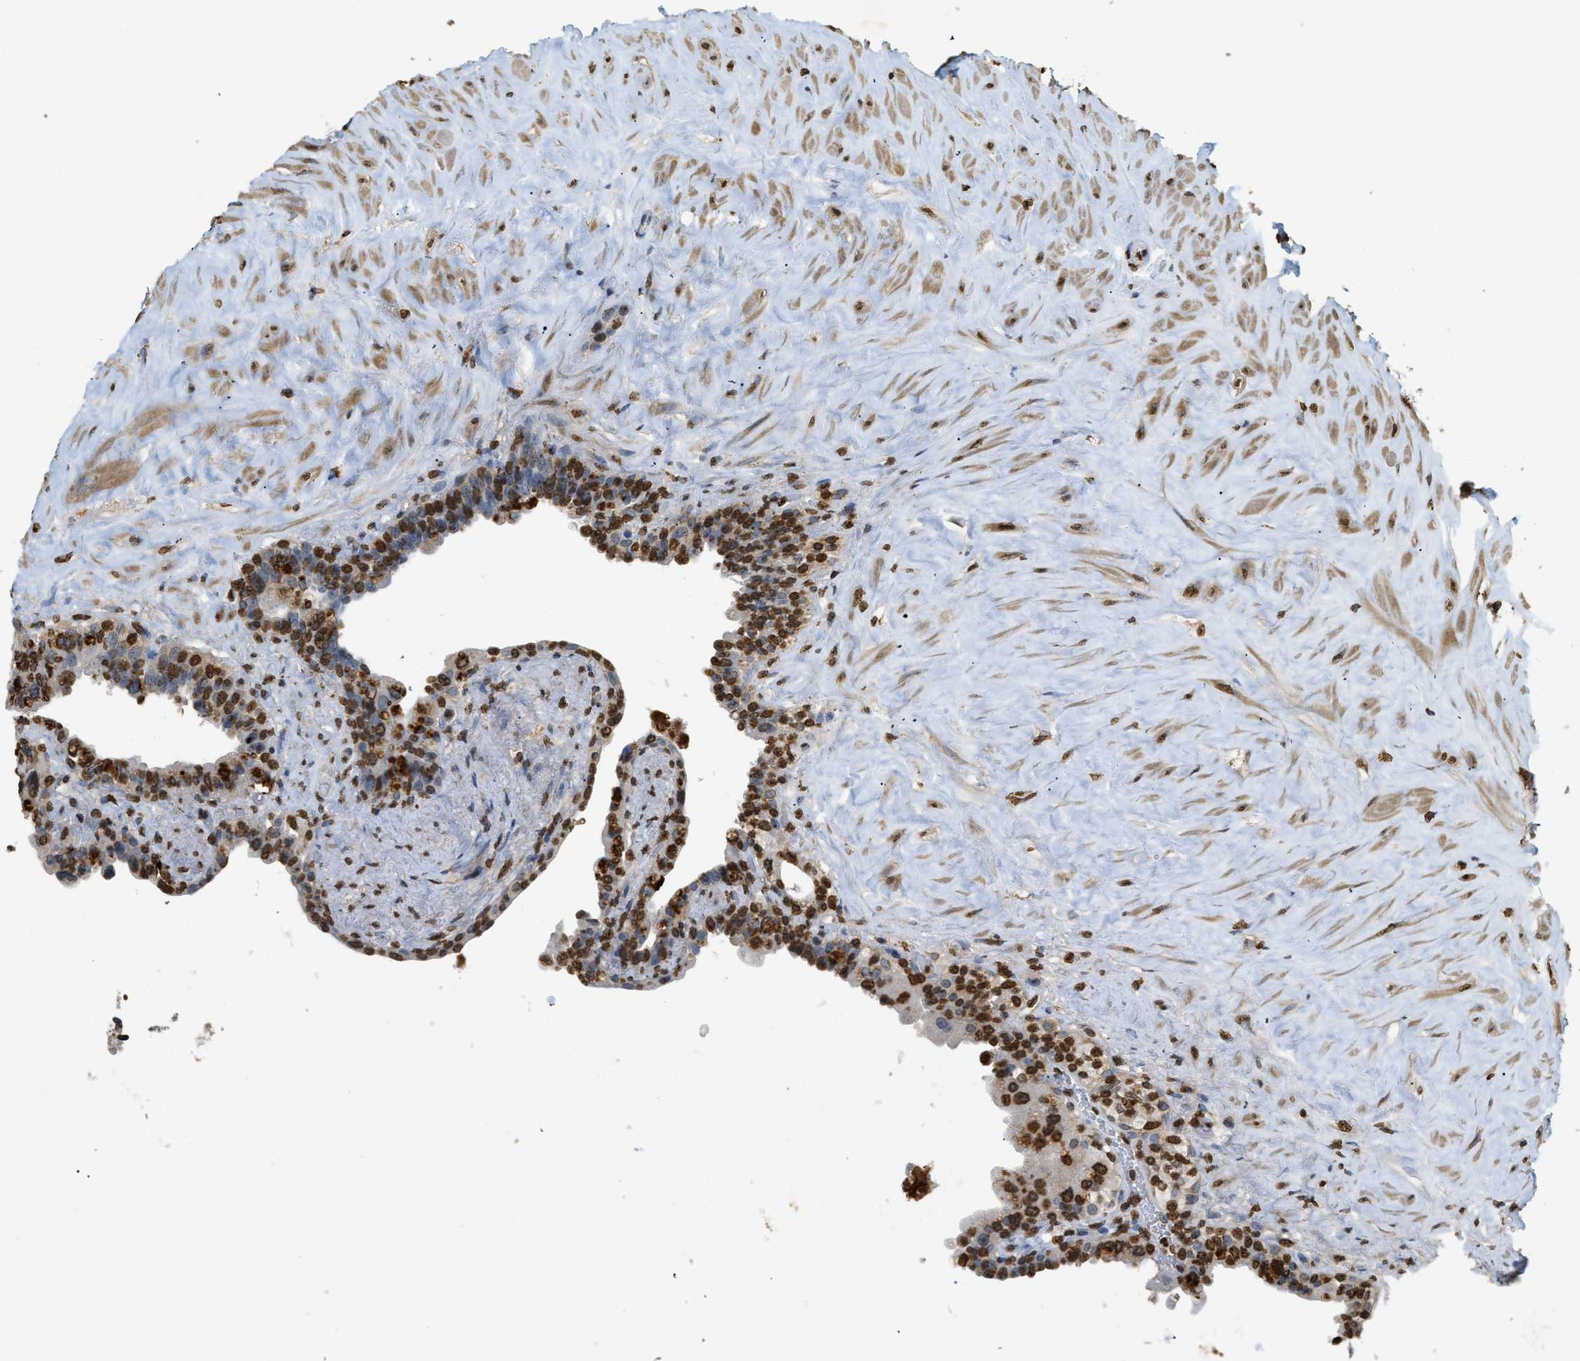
{"staining": {"intensity": "strong", "quantity": "25%-75%", "location": "nuclear"}, "tissue": "seminal vesicle", "cell_type": "Glandular cells", "image_type": "normal", "snomed": [{"axis": "morphology", "description": "Normal tissue, NOS"}, {"axis": "topography", "description": "Seminal veicle"}], "caption": "The micrograph shows immunohistochemical staining of benign seminal vesicle. There is strong nuclear staining is identified in approximately 25%-75% of glandular cells.", "gene": "NR5A2", "patient": {"sex": "male", "age": 63}}